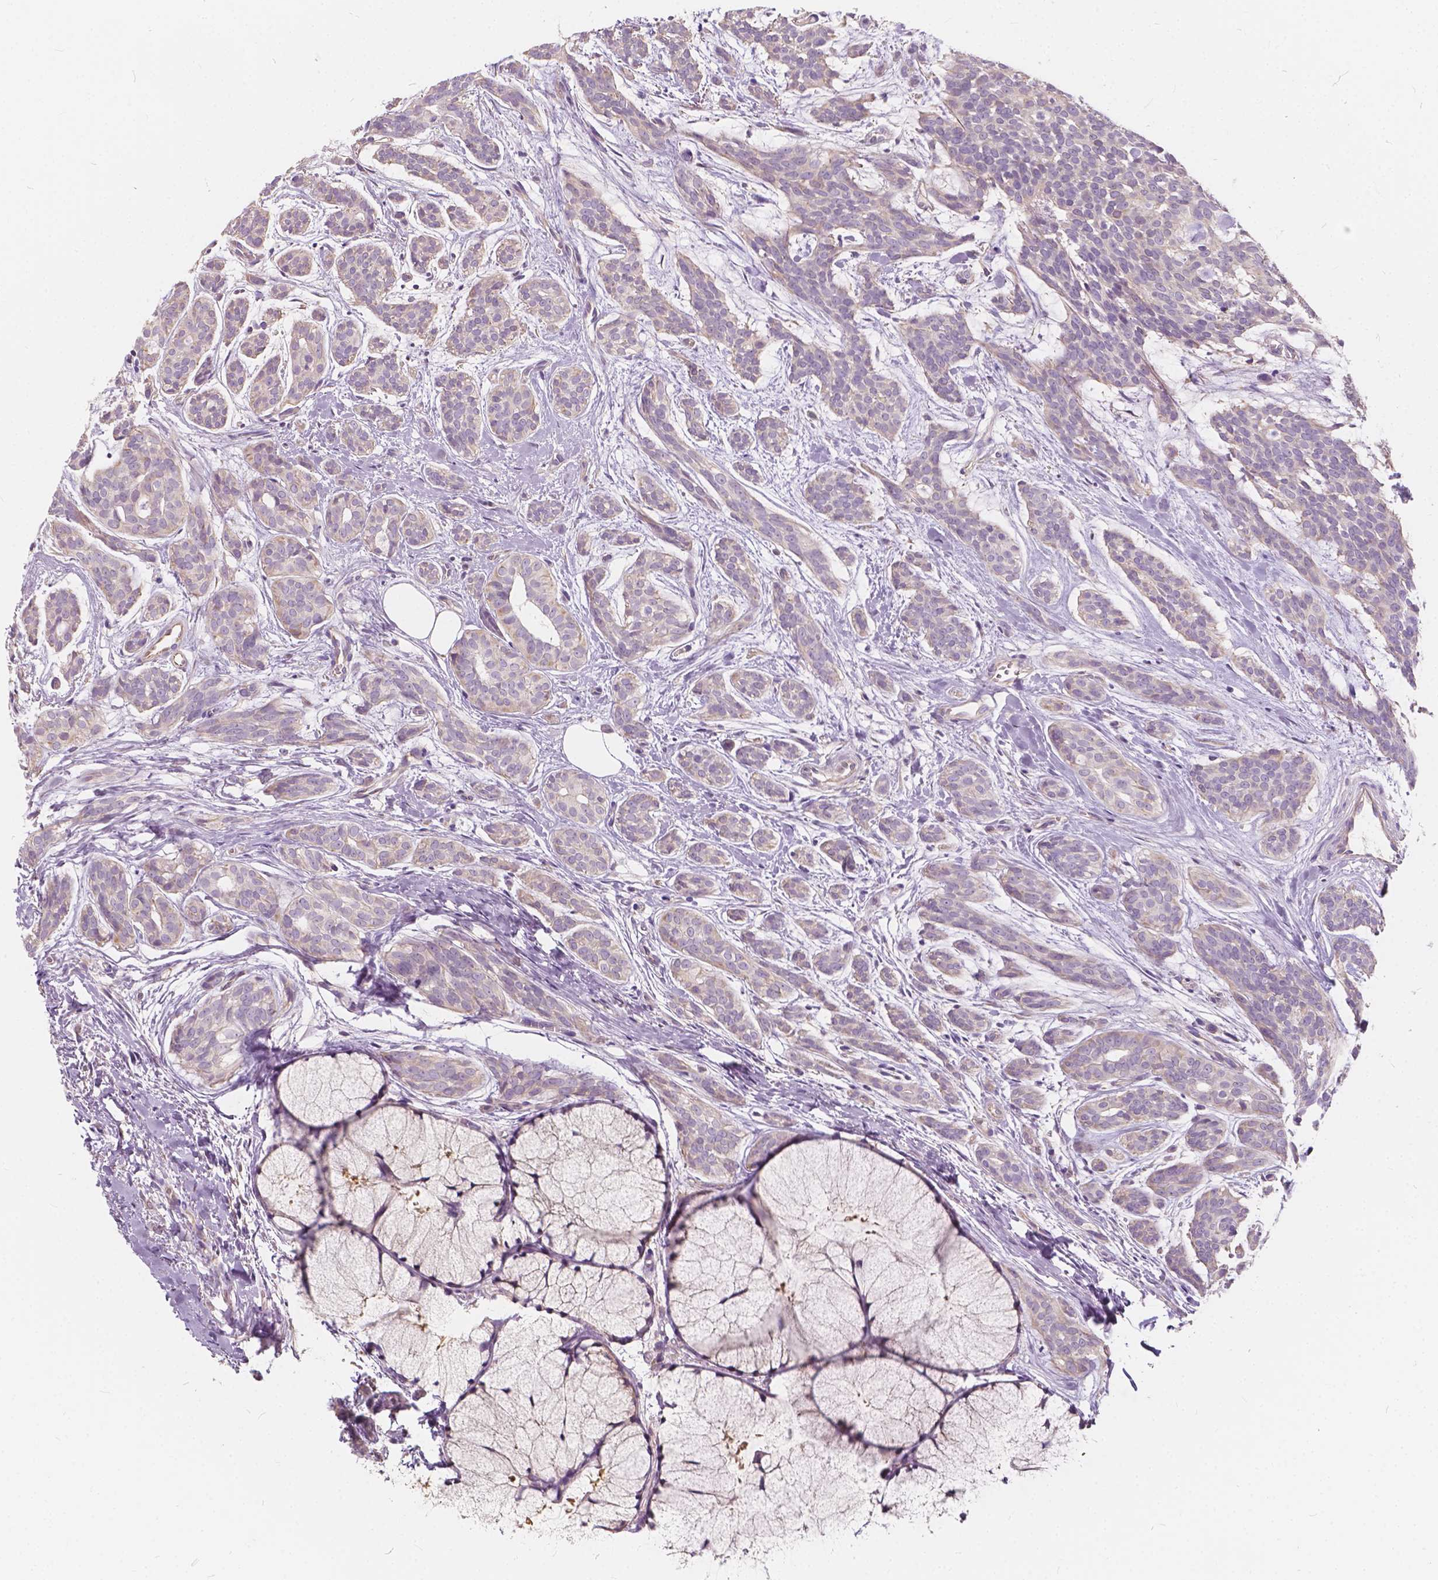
{"staining": {"intensity": "negative", "quantity": "none", "location": "none"}, "tissue": "head and neck cancer", "cell_type": "Tumor cells", "image_type": "cancer", "snomed": [{"axis": "morphology", "description": "Adenocarcinoma, NOS"}, {"axis": "topography", "description": "Head-Neck"}], "caption": "Adenocarcinoma (head and neck) stained for a protein using immunohistochemistry demonstrates no expression tumor cells.", "gene": "KIAA0513", "patient": {"sex": "male", "age": 66}}